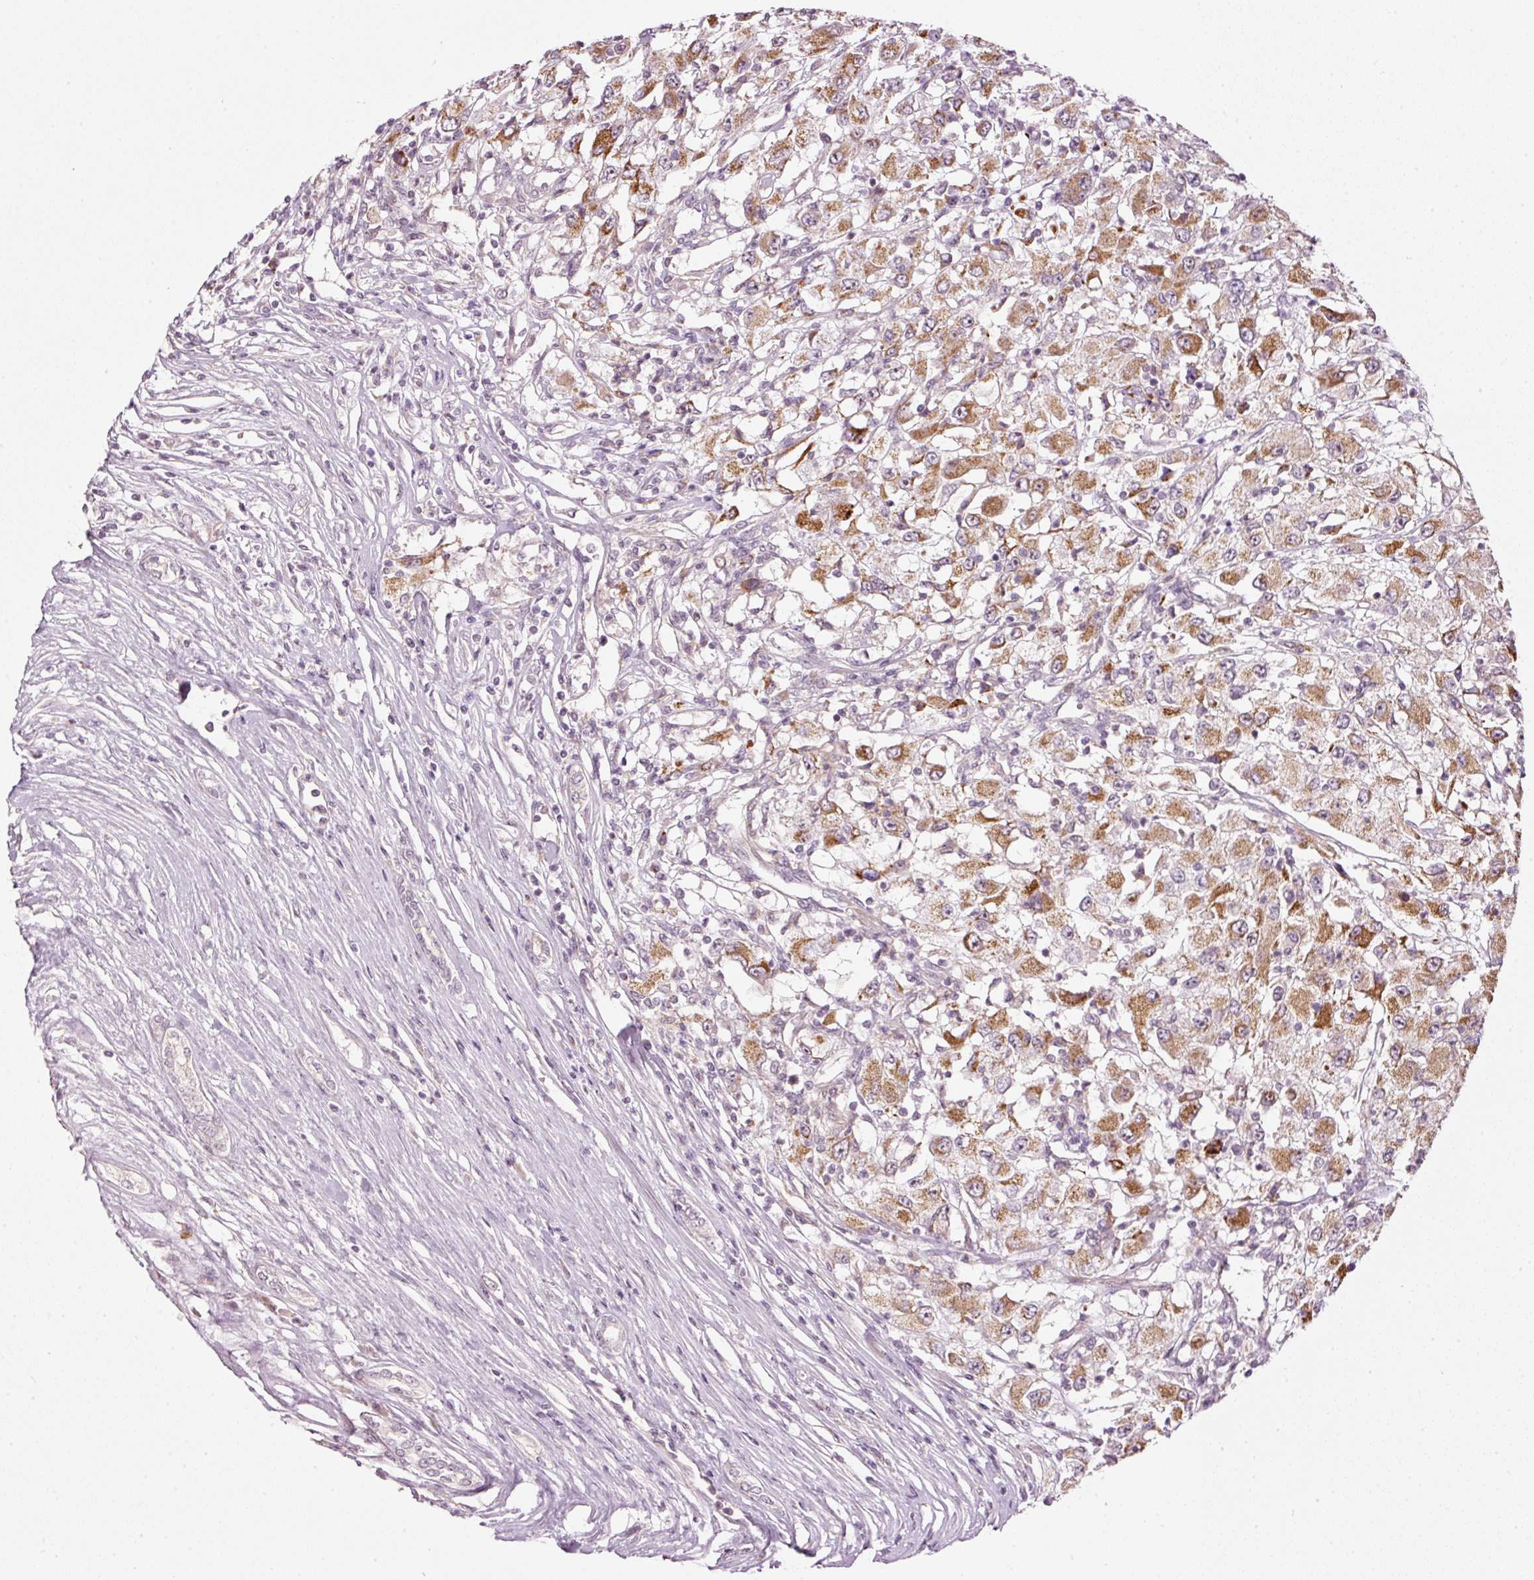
{"staining": {"intensity": "moderate", "quantity": "25%-75%", "location": "cytoplasmic/membranous"}, "tissue": "renal cancer", "cell_type": "Tumor cells", "image_type": "cancer", "snomed": [{"axis": "morphology", "description": "Adenocarcinoma, NOS"}, {"axis": "topography", "description": "Kidney"}], "caption": "Tumor cells display moderate cytoplasmic/membranous positivity in approximately 25%-75% of cells in renal cancer (adenocarcinoma).", "gene": "CDC20B", "patient": {"sex": "female", "age": 67}}